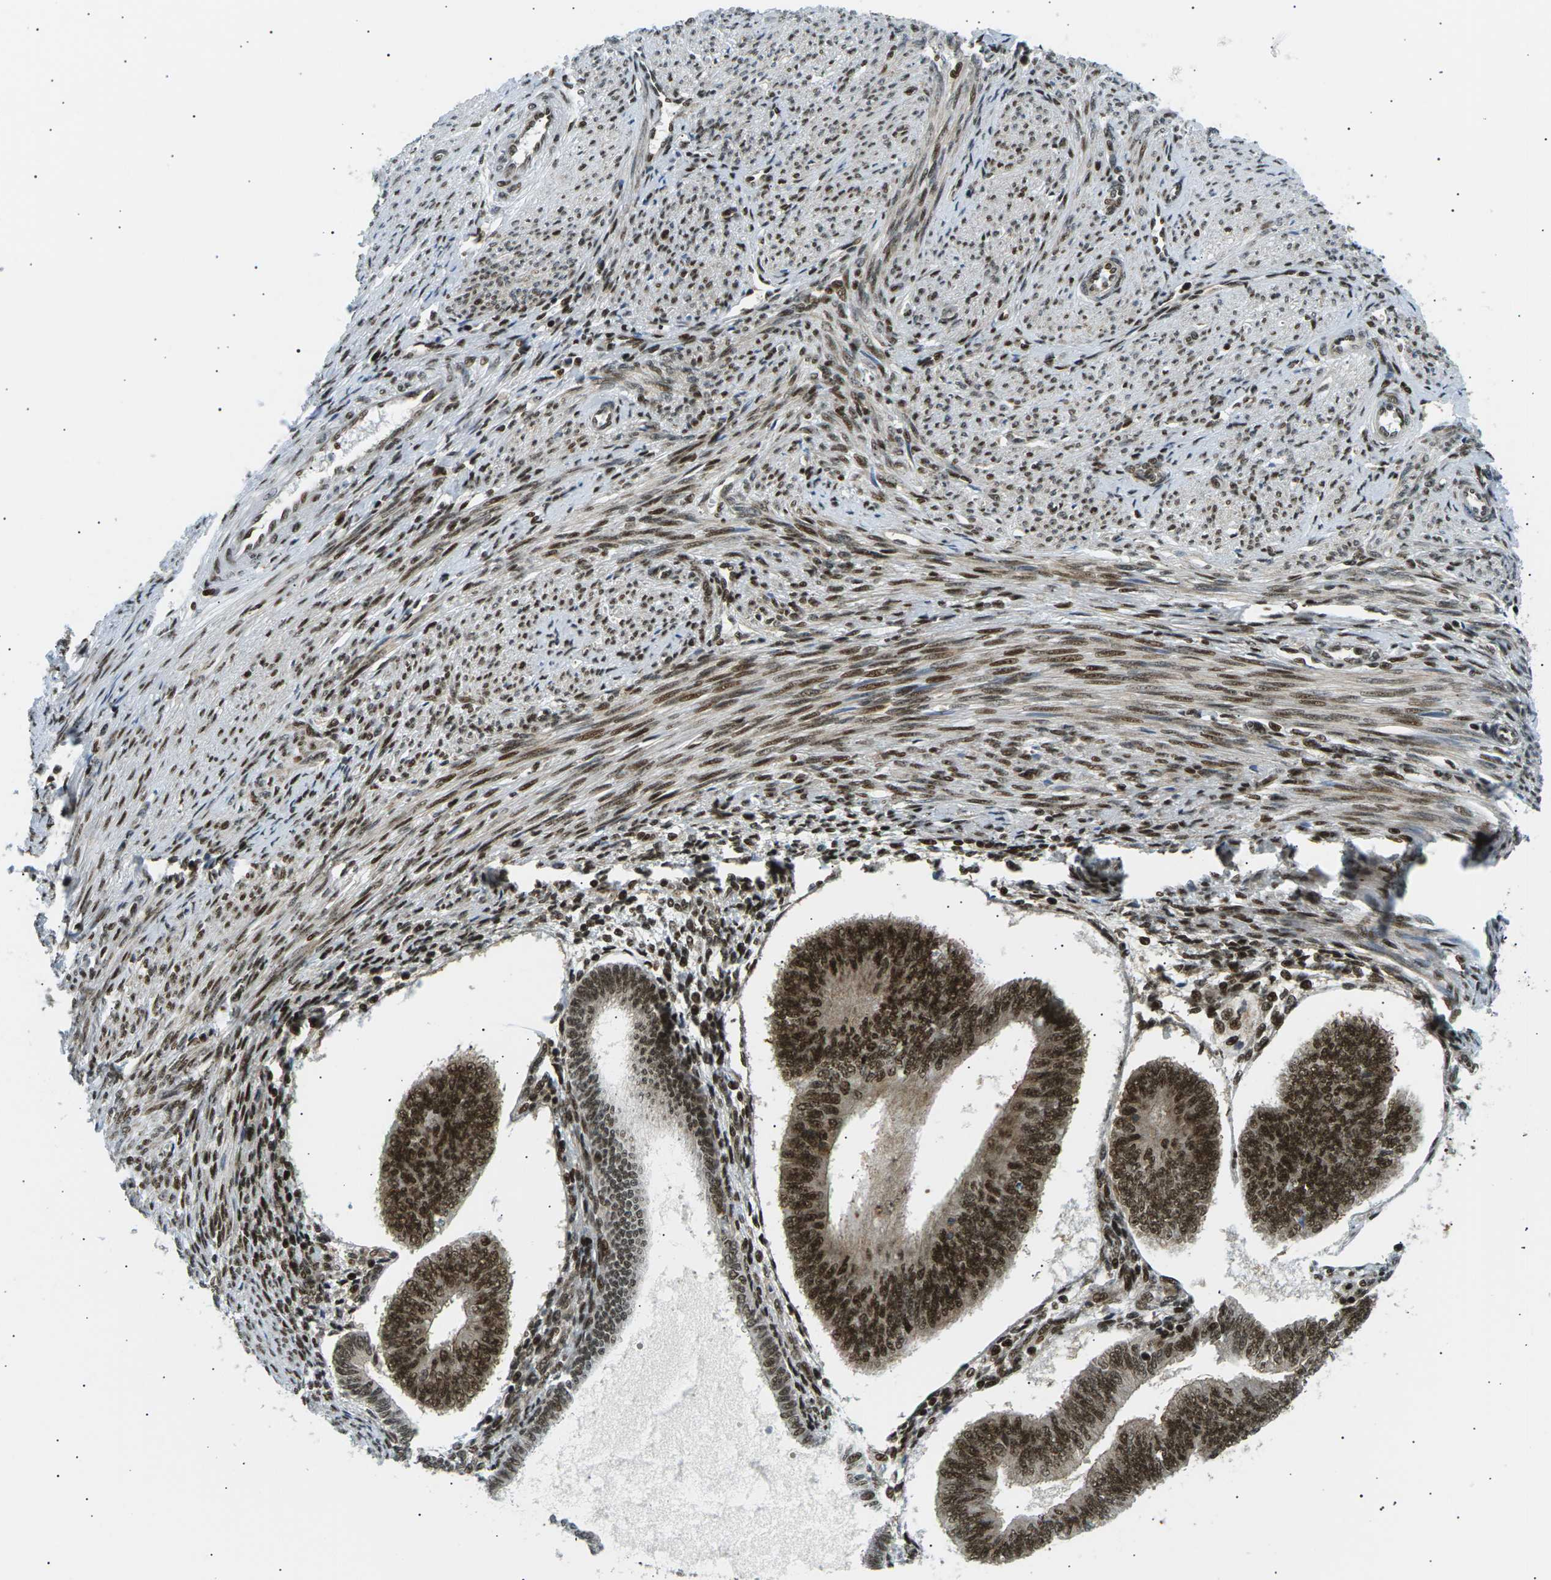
{"staining": {"intensity": "strong", "quantity": ">75%", "location": "cytoplasmic/membranous,nuclear"}, "tissue": "endometrial cancer", "cell_type": "Tumor cells", "image_type": "cancer", "snomed": [{"axis": "morphology", "description": "Adenocarcinoma, NOS"}, {"axis": "topography", "description": "Endometrium"}], "caption": "Tumor cells reveal high levels of strong cytoplasmic/membranous and nuclear staining in approximately >75% of cells in human endometrial adenocarcinoma. Immunohistochemistry stains the protein of interest in brown and the nuclei are stained blue.", "gene": "RPA2", "patient": {"sex": "female", "age": 58}}